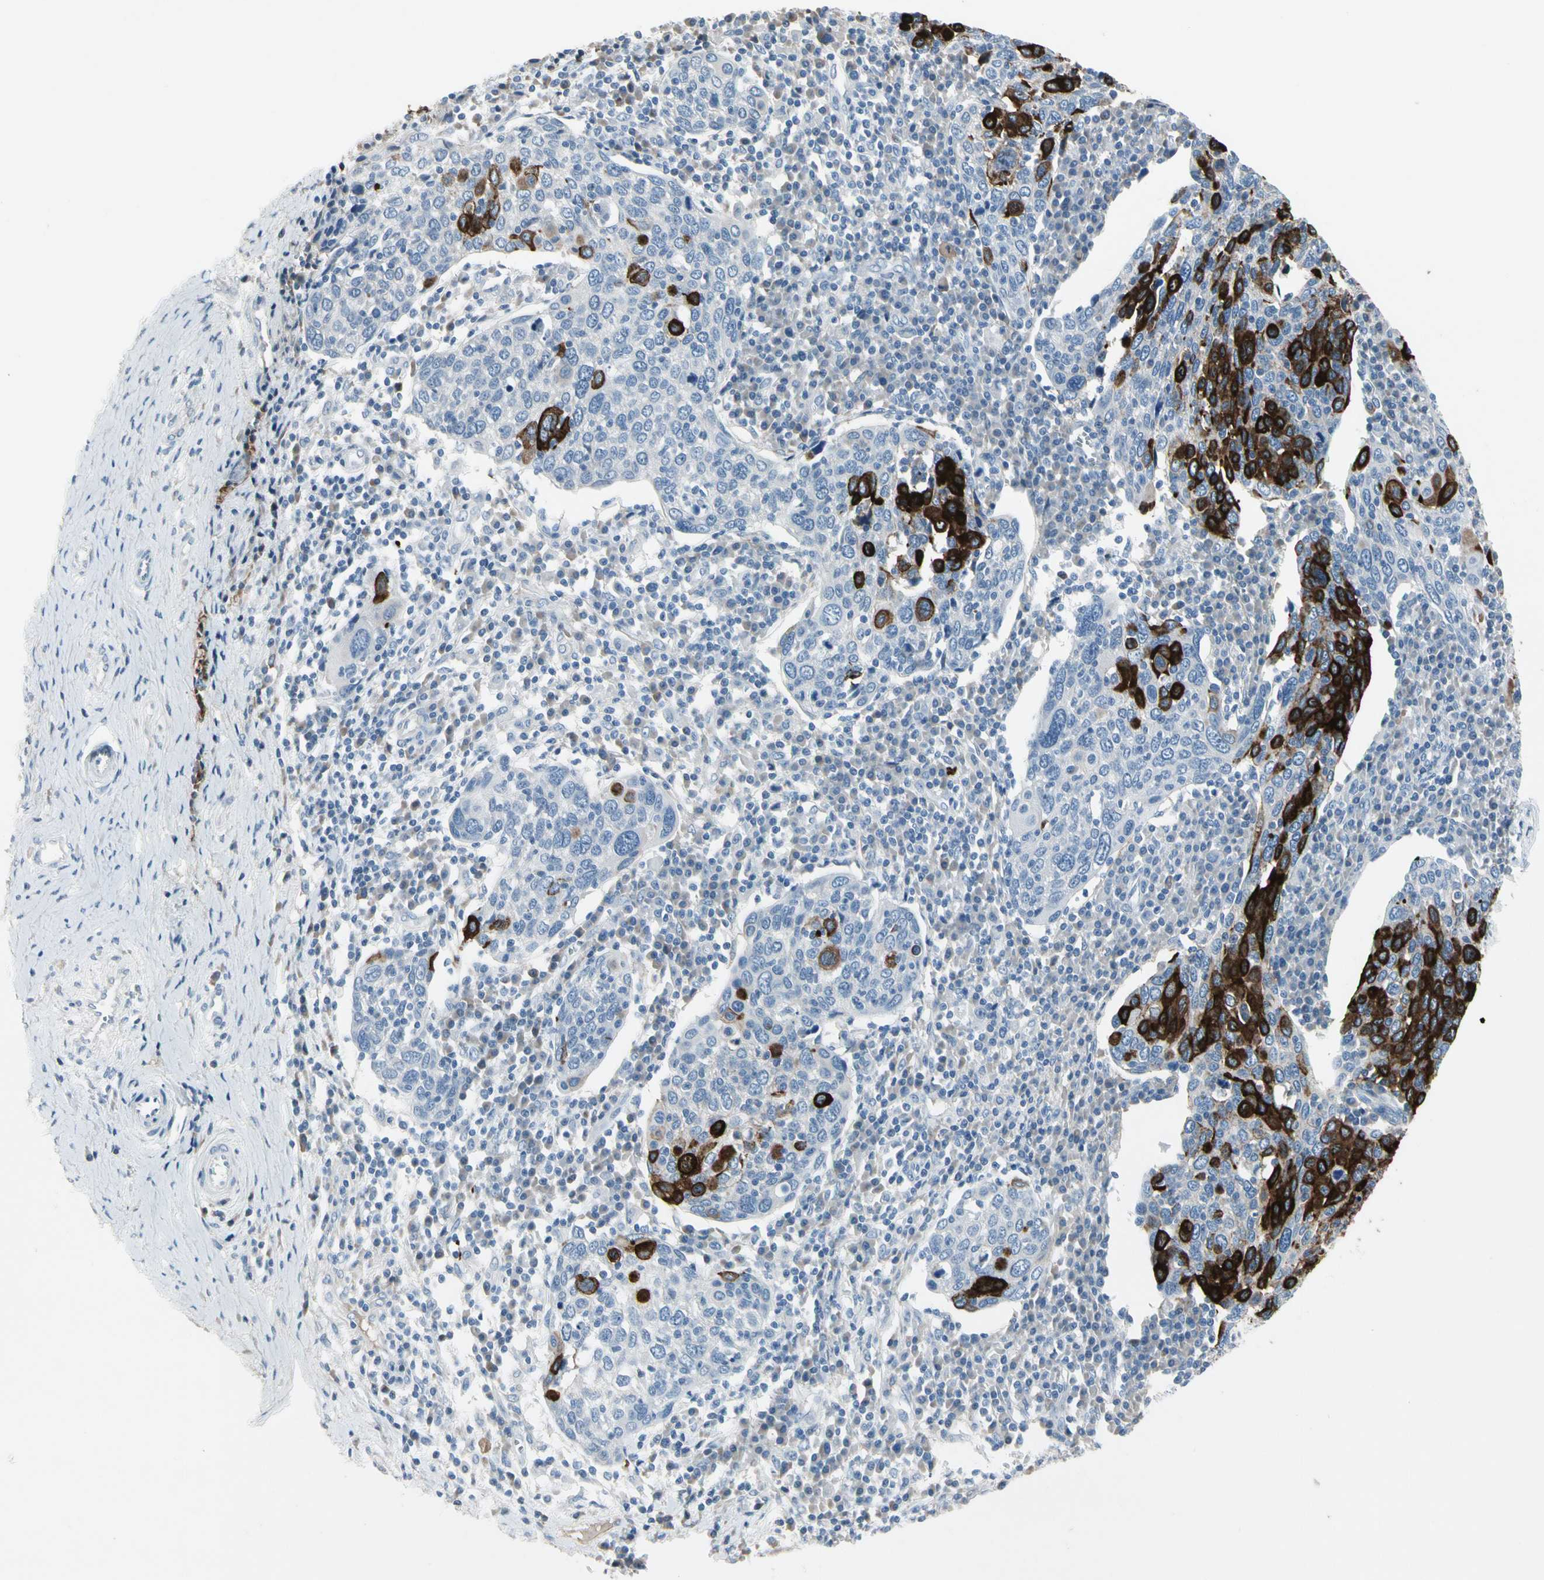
{"staining": {"intensity": "strong", "quantity": "<25%", "location": "cytoplasmic/membranous"}, "tissue": "cervical cancer", "cell_type": "Tumor cells", "image_type": "cancer", "snomed": [{"axis": "morphology", "description": "Squamous cell carcinoma, NOS"}, {"axis": "topography", "description": "Cervix"}], "caption": "A histopathology image of human cervical cancer (squamous cell carcinoma) stained for a protein shows strong cytoplasmic/membranous brown staining in tumor cells.", "gene": "PIGR", "patient": {"sex": "female", "age": 40}}